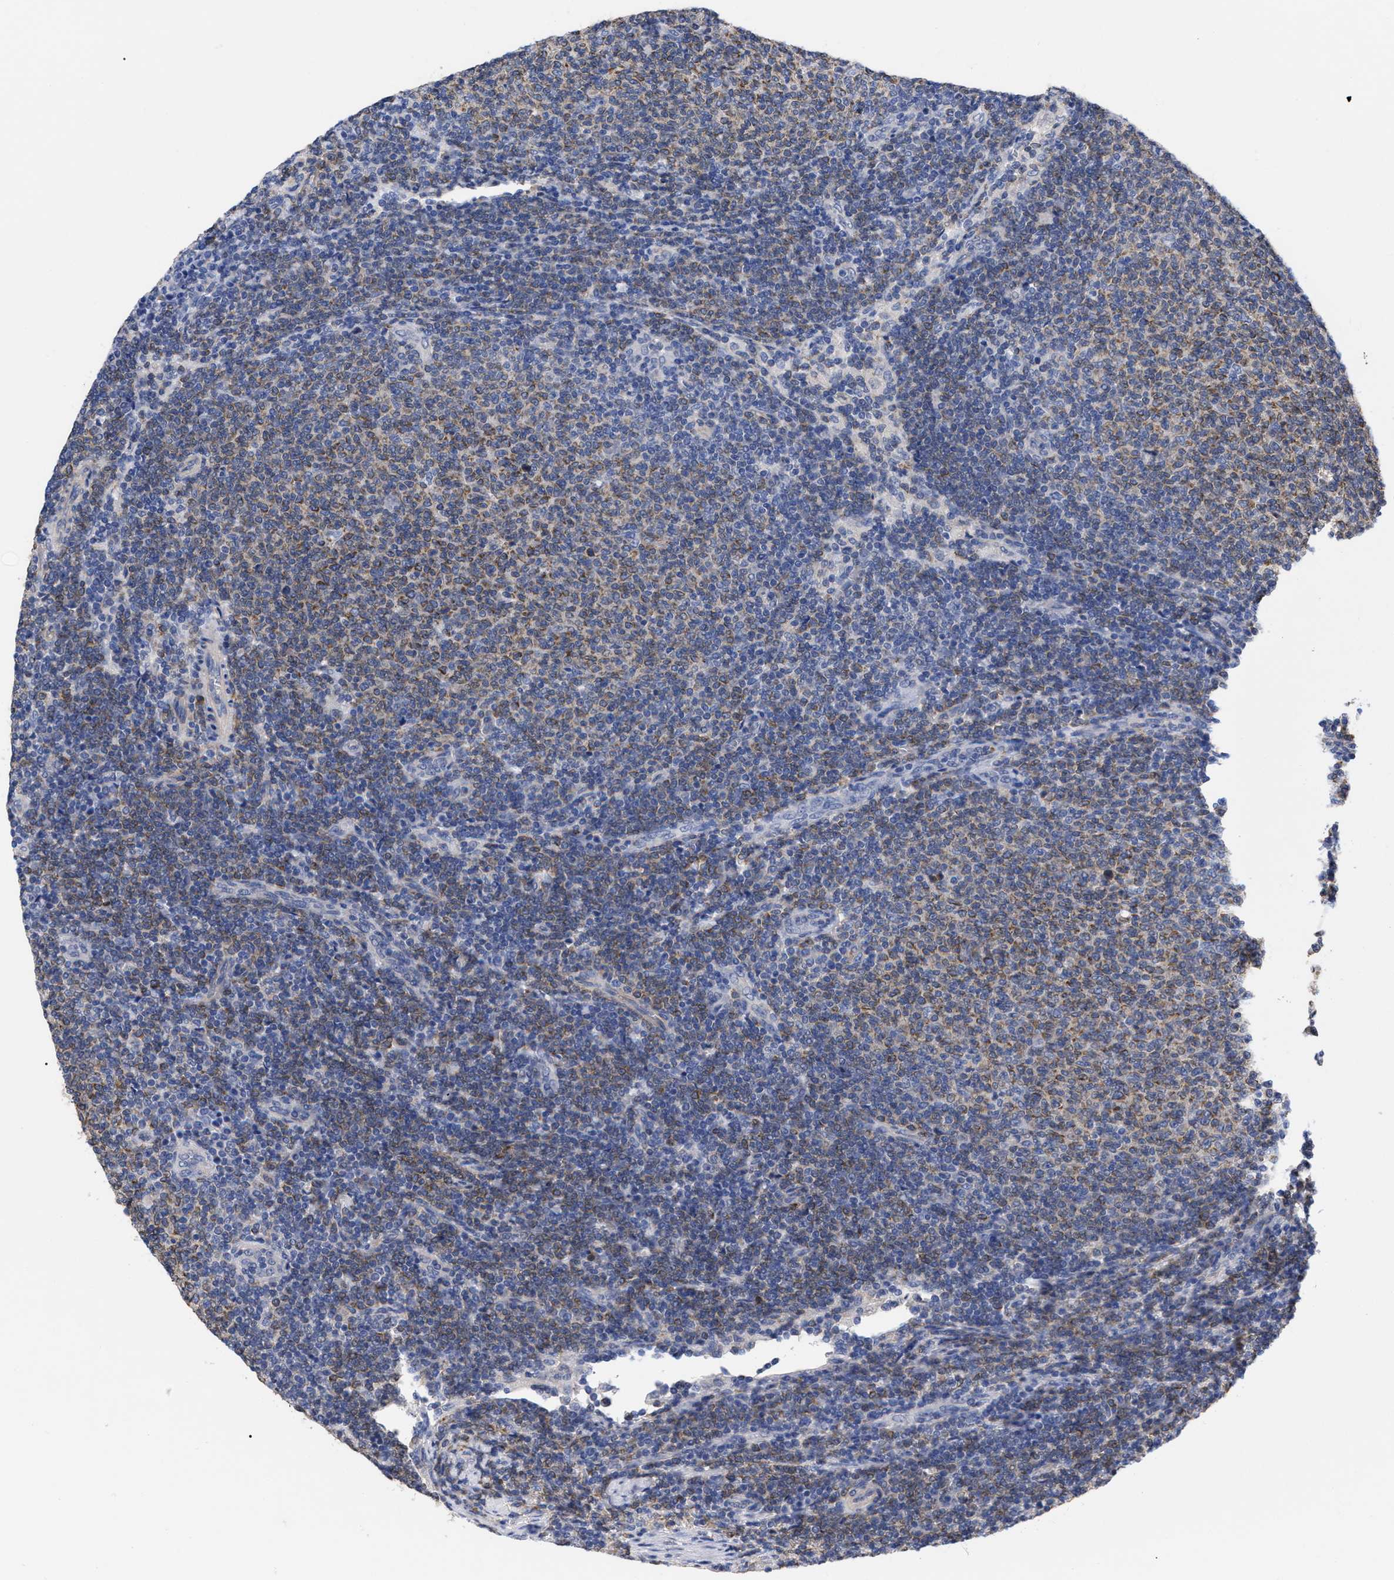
{"staining": {"intensity": "moderate", "quantity": ">75%", "location": "cytoplasmic/membranous"}, "tissue": "lymphoma", "cell_type": "Tumor cells", "image_type": "cancer", "snomed": [{"axis": "morphology", "description": "Malignant lymphoma, non-Hodgkin's type, Low grade"}, {"axis": "topography", "description": "Lymph node"}], "caption": "Tumor cells display moderate cytoplasmic/membranous staining in about >75% of cells in malignant lymphoma, non-Hodgkin's type (low-grade).", "gene": "IRAG2", "patient": {"sex": "male", "age": 66}}